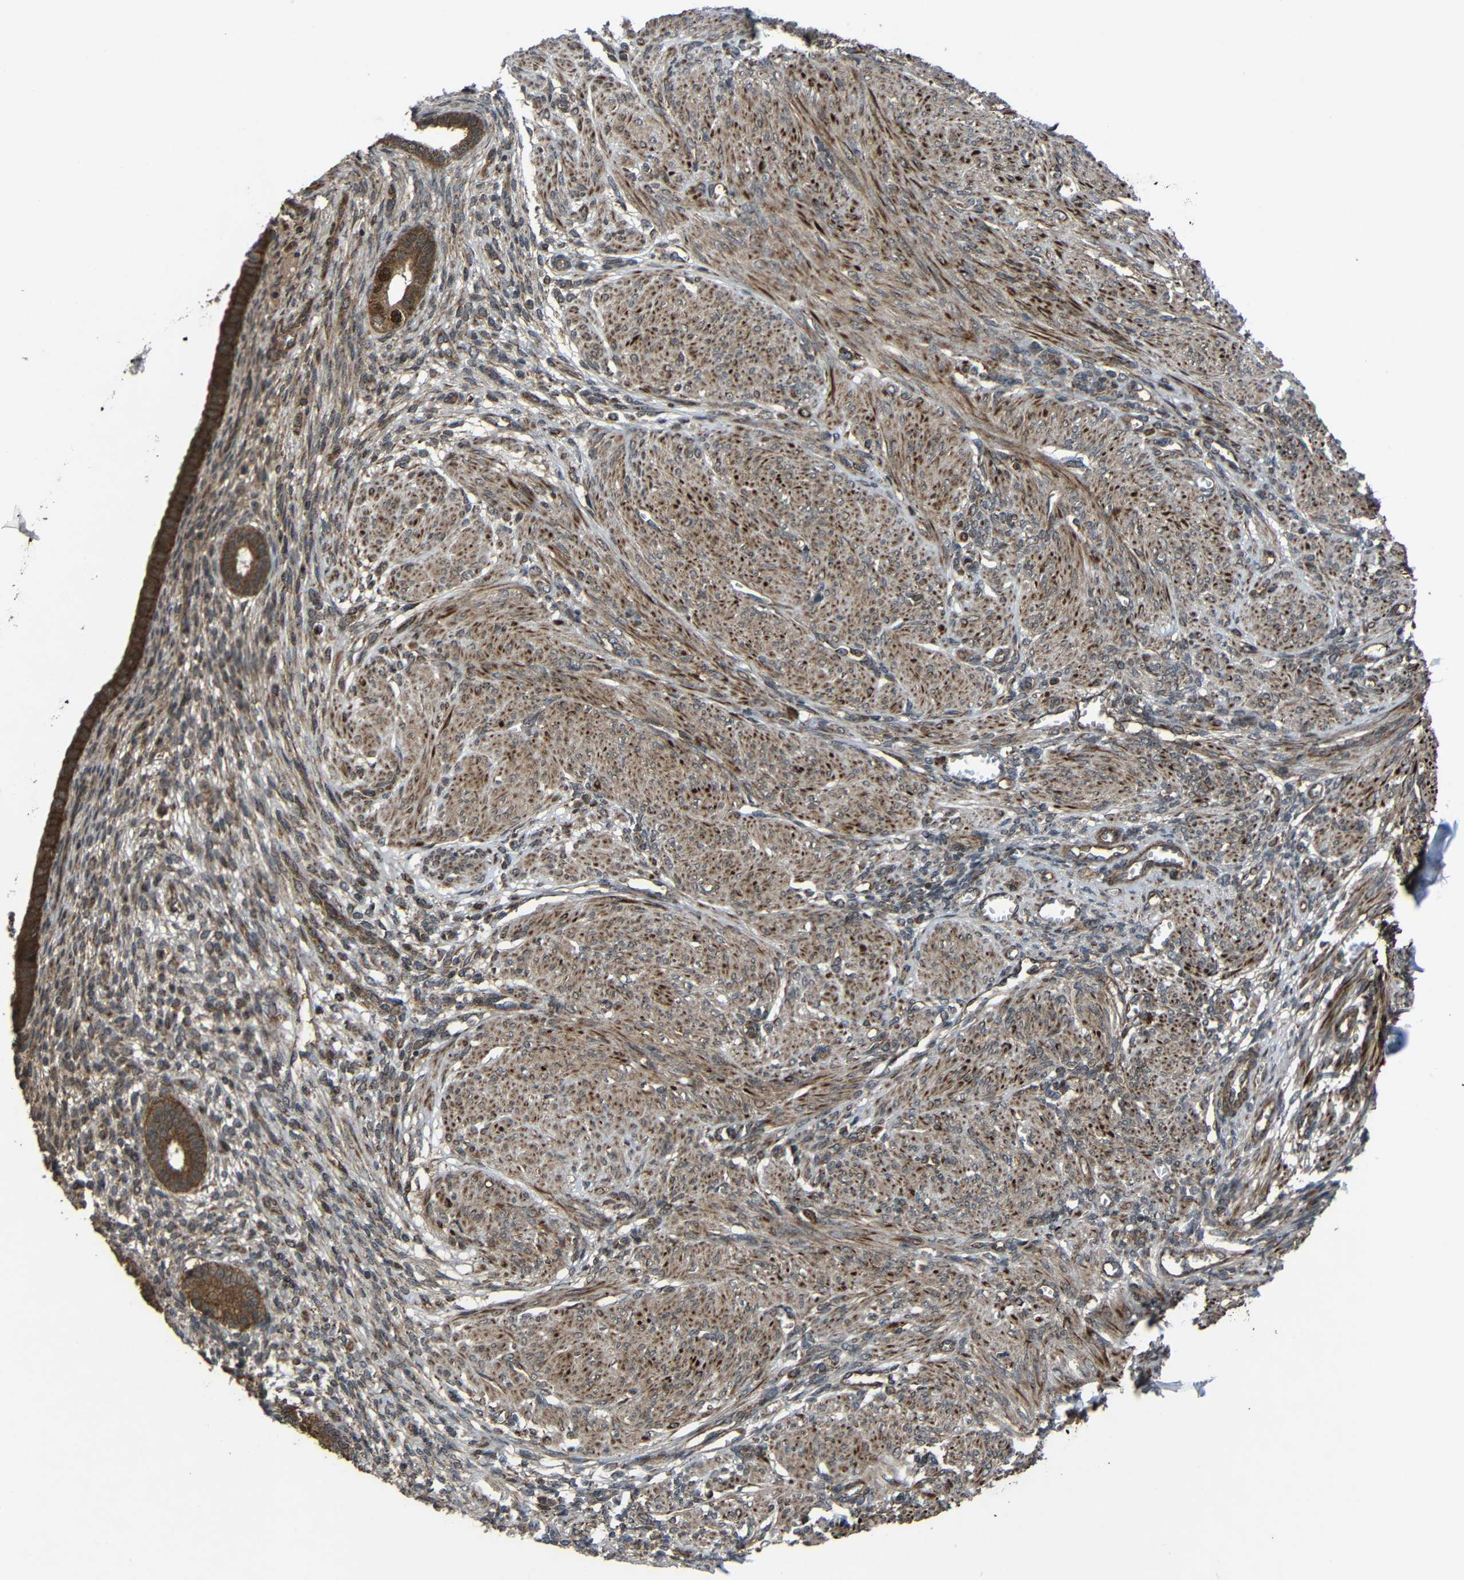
{"staining": {"intensity": "moderate", "quantity": "25%-75%", "location": "cytoplasmic/membranous"}, "tissue": "endometrium", "cell_type": "Cells in endometrial stroma", "image_type": "normal", "snomed": [{"axis": "morphology", "description": "Normal tissue, NOS"}, {"axis": "topography", "description": "Endometrium"}], "caption": "This photomicrograph exhibits IHC staining of unremarkable human endometrium, with medium moderate cytoplasmic/membranous expression in about 25%-75% of cells in endometrial stroma.", "gene": "C1GALT1", "patient": {"sex": "female", "age": 72}}